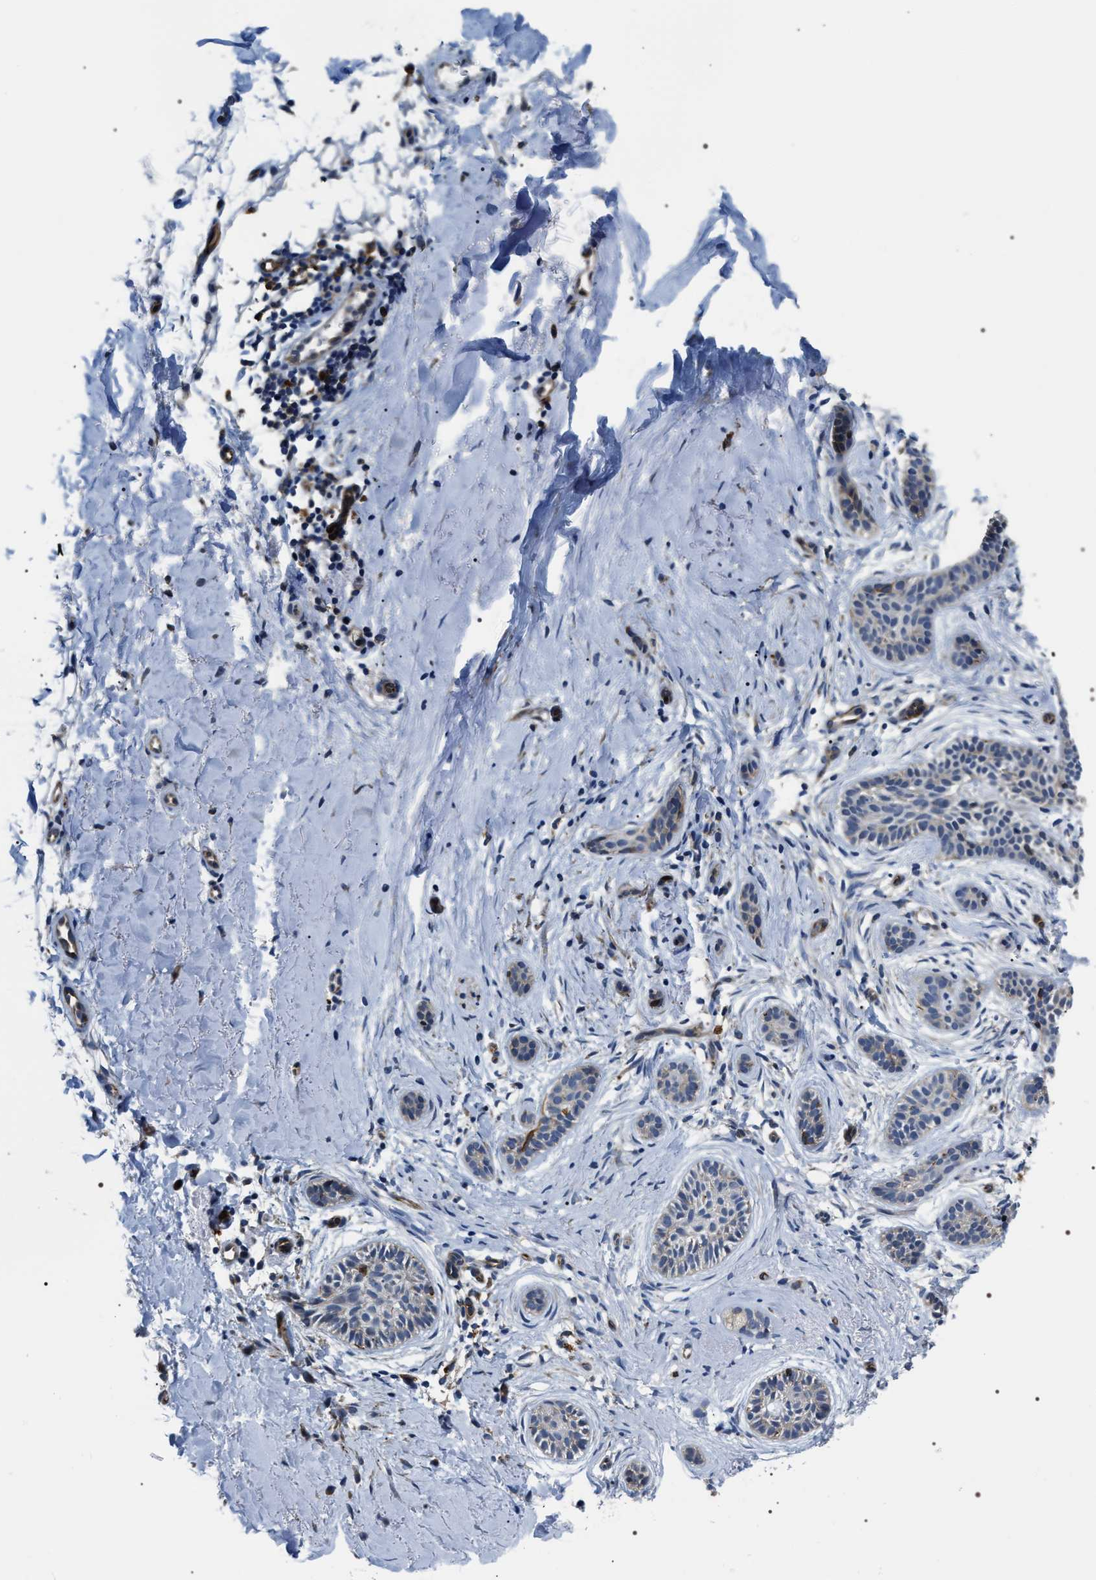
{"staining": {"intensity": "negative", "quantity": "none", "location": "none"}, "tissue": "skin cancer", "cell_type": "Tumor cells", "image_type": "cancer", "snomed": [{"axis": "morphology", "description": "Normal tissue, NOS"}, {"axis": "morphology", "description": "Basal cell carcinoma"}, {"axis": "topography", "description": "Skin"}], "caption": "Immunohistochemistry of human basal cell carcinoma (skin) reveals no expression in tumor cells.", "gene": "PKD1L1", "patient": {"sex": "male", "age": 63}}